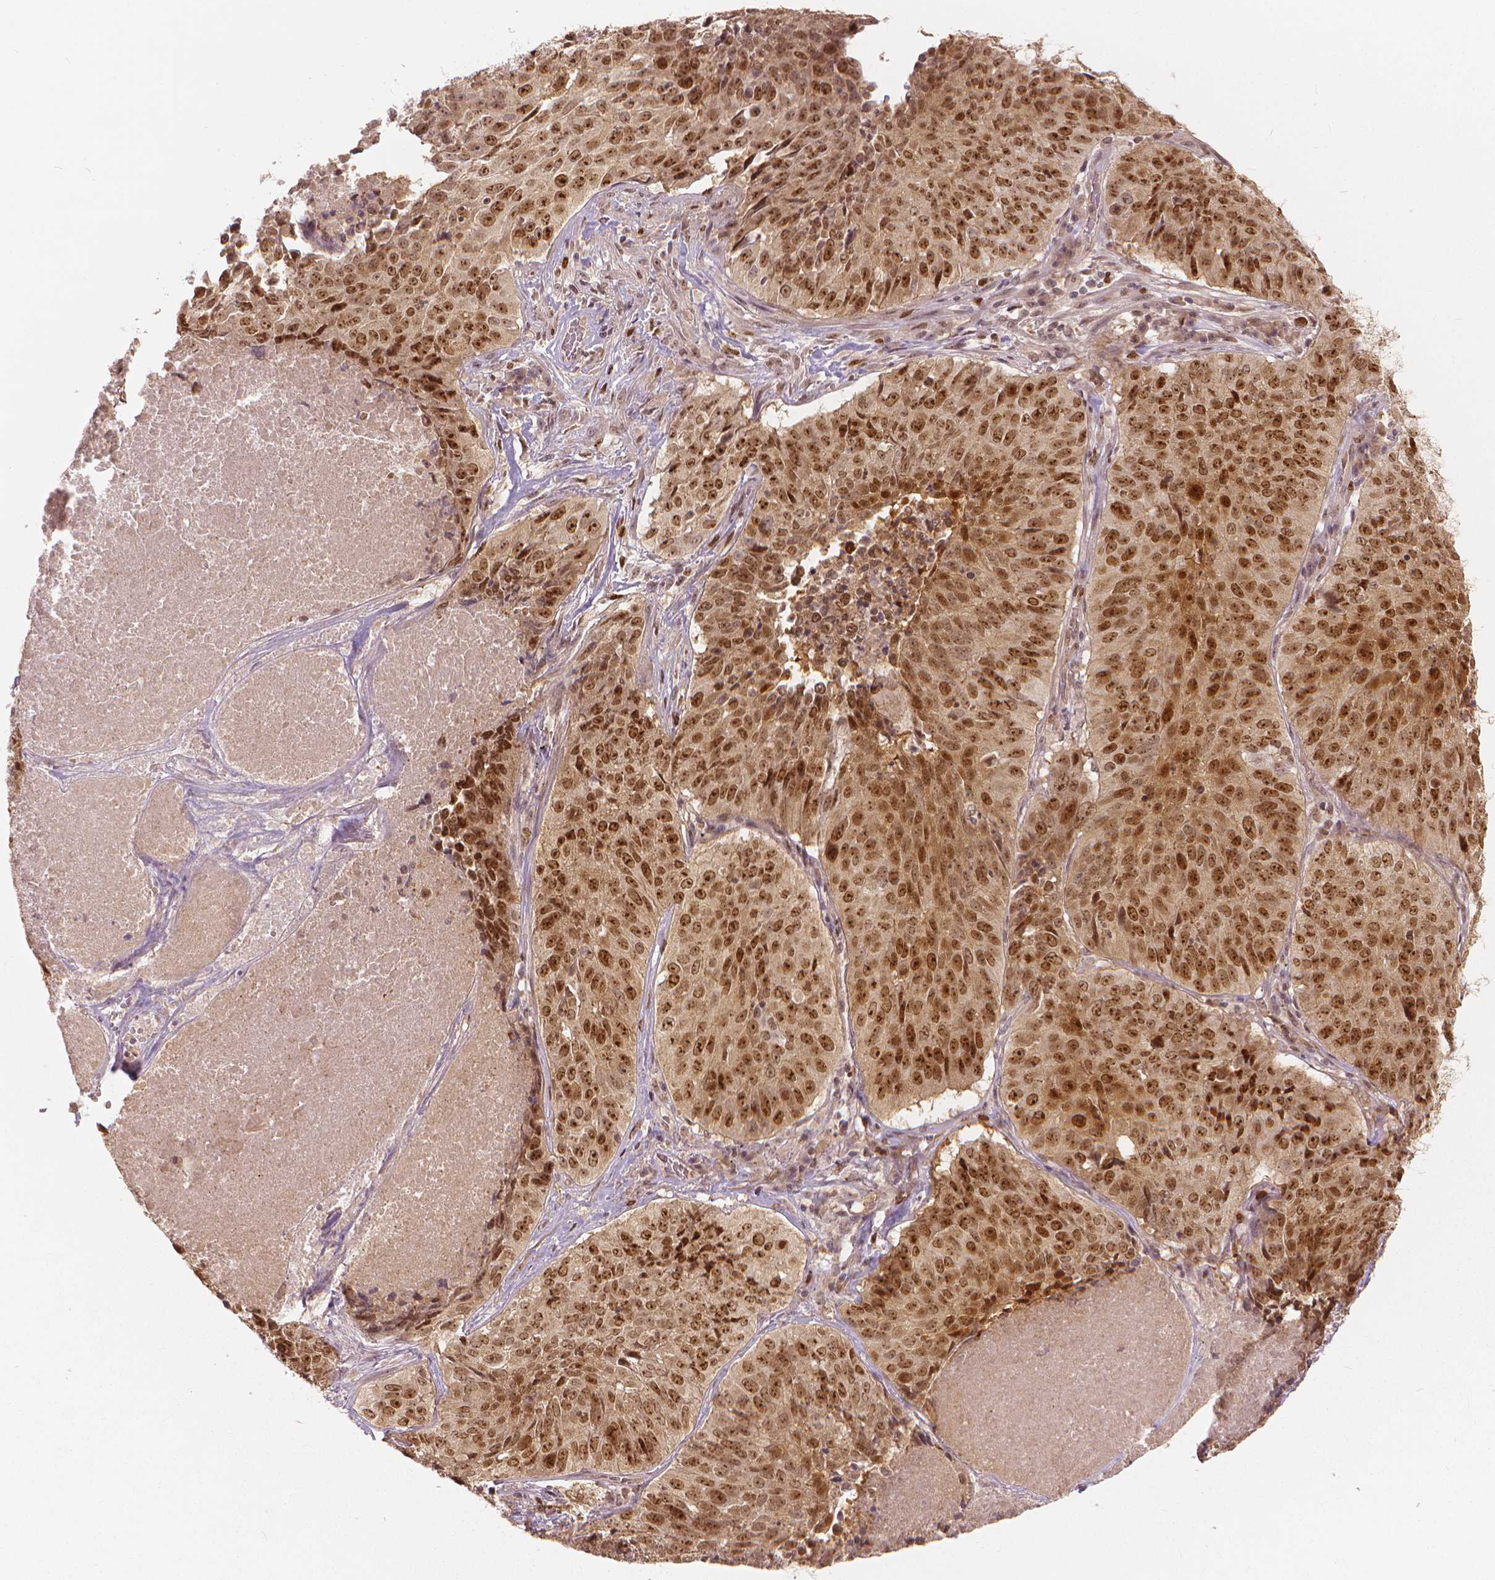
{"staining": {"intensity": "moderate", "quantity": ">75%", "location": "nuclear"}, "tissue": "lung cancer", "cell_type": "Tumor cells", "image_type": "cancer", "snomed": [{"axis": "morphology", "description": "Normal tissue, NOS"}, {"axis": "morphology", "description": "Squamous cell carcinoma, NOS"}, {"axis": "topography", "description": "Bronchus"}, {"axis": "topography", "description": "Lung"}], "caption": "Protein expression analysis of human lung squamous cell carcinoma reveals moderate nuclear expression in about >75% of tumor cells.", "gene": "NSD2", "patient": {"sex": "male", "age": 64}}